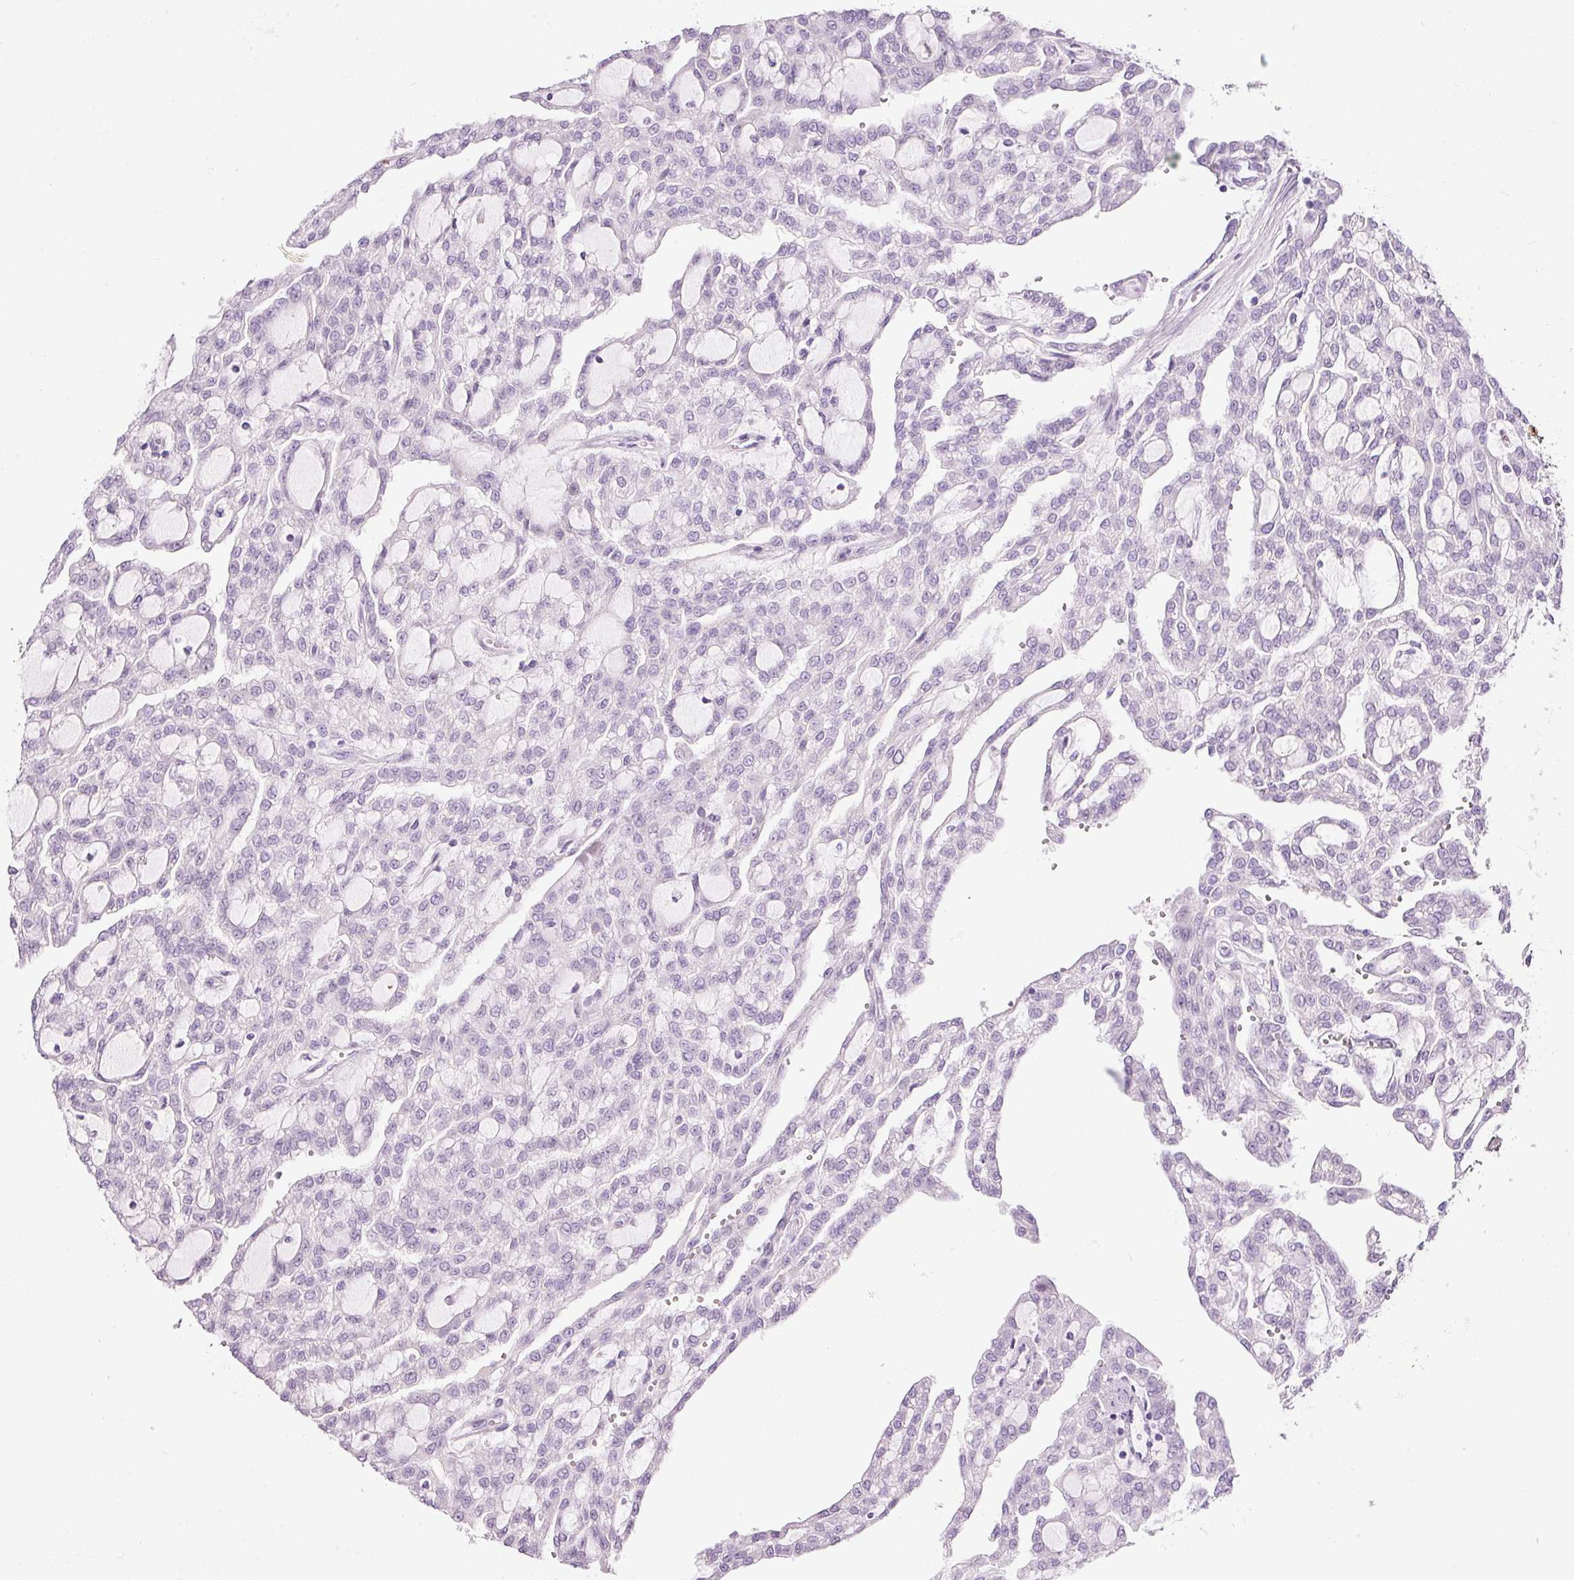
{"staining": {"intensity": "negative", "quantity": "none", "location": "none"}, "tissue": "renal cancer", "cell_type": "Tumor cells", "image_type": "cancer", "snomed": [{"axis": "morphology", "description": "Adenocarcinoma, NOS"}, {"axis": "topography", "description": "Kidney"}], "caption": "Renal cancer (adenocarcinoma) stained for a protein using IHC exhibits no positivity tumor cells.", "gene": "SRC", "patient": {"sex": "male", "age": 63}}